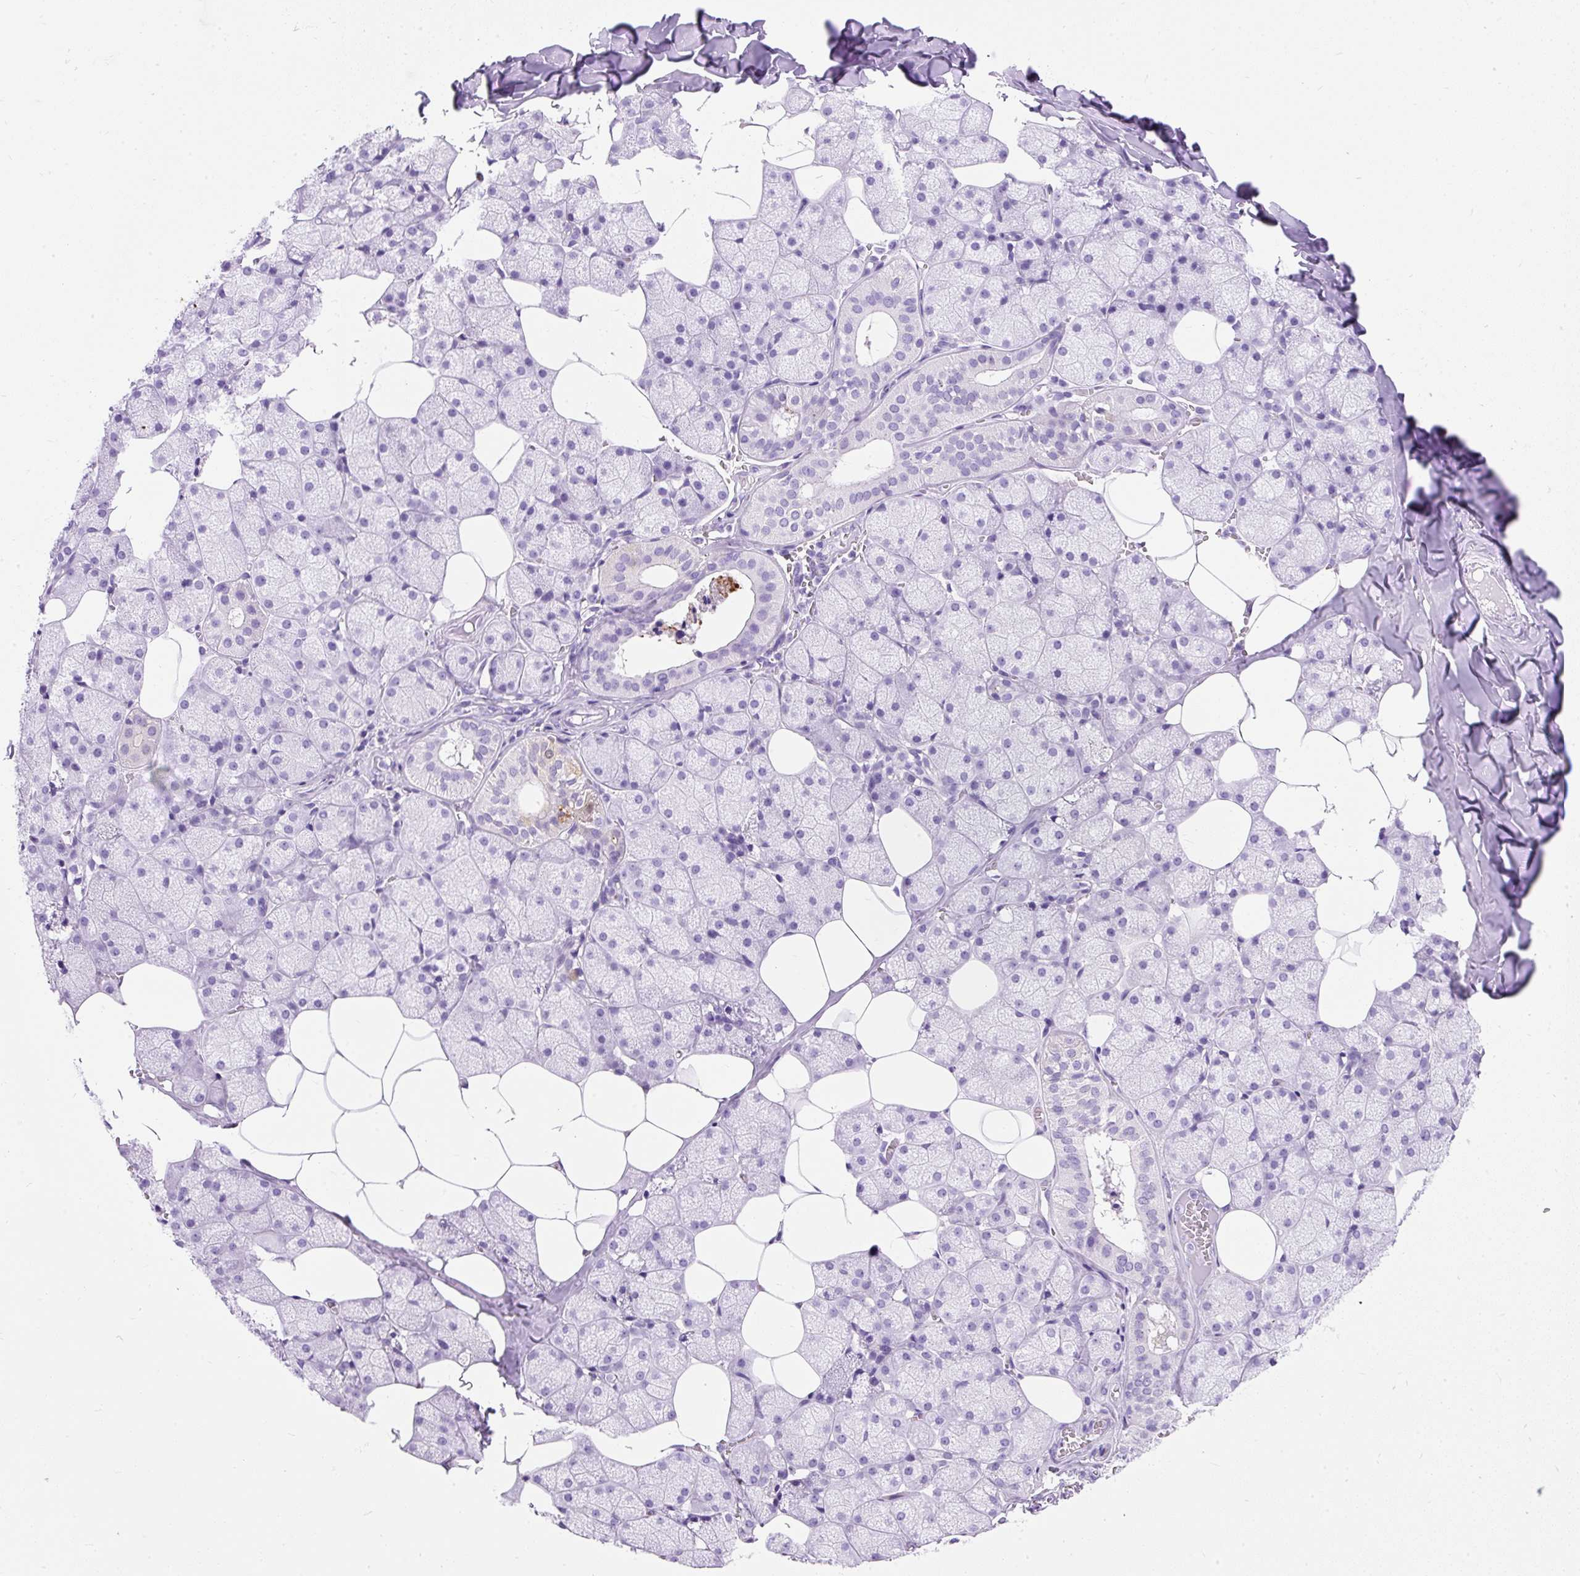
{"staining": {"intensity": "negative", "quantity": "none", "location": "none"}, "tissue": "salivary gland", "cell_type": "Glandular cells", "image_type": "normal", "snomed": [{"axis": "morphology", "description": "Normal tissue, NOS"}, {"axis": "topography", "description": "Salivary gland"}, {"axis": "topography", "description": "Peripheral nerve tissue"}], "caption": "Immunohistochemistry (IHC) photomicrograph of unremarkable salivary gland: human salivary gland stained with DAB (3,3'-diaminobenzidine) displays no significant protein staining in glandular cells. (Brightfield microscopy of DAB immunohistochemistry (IHC) at high magnification).", "gene": "PVALB", "patient": {"sex": "male", "age": 38}}